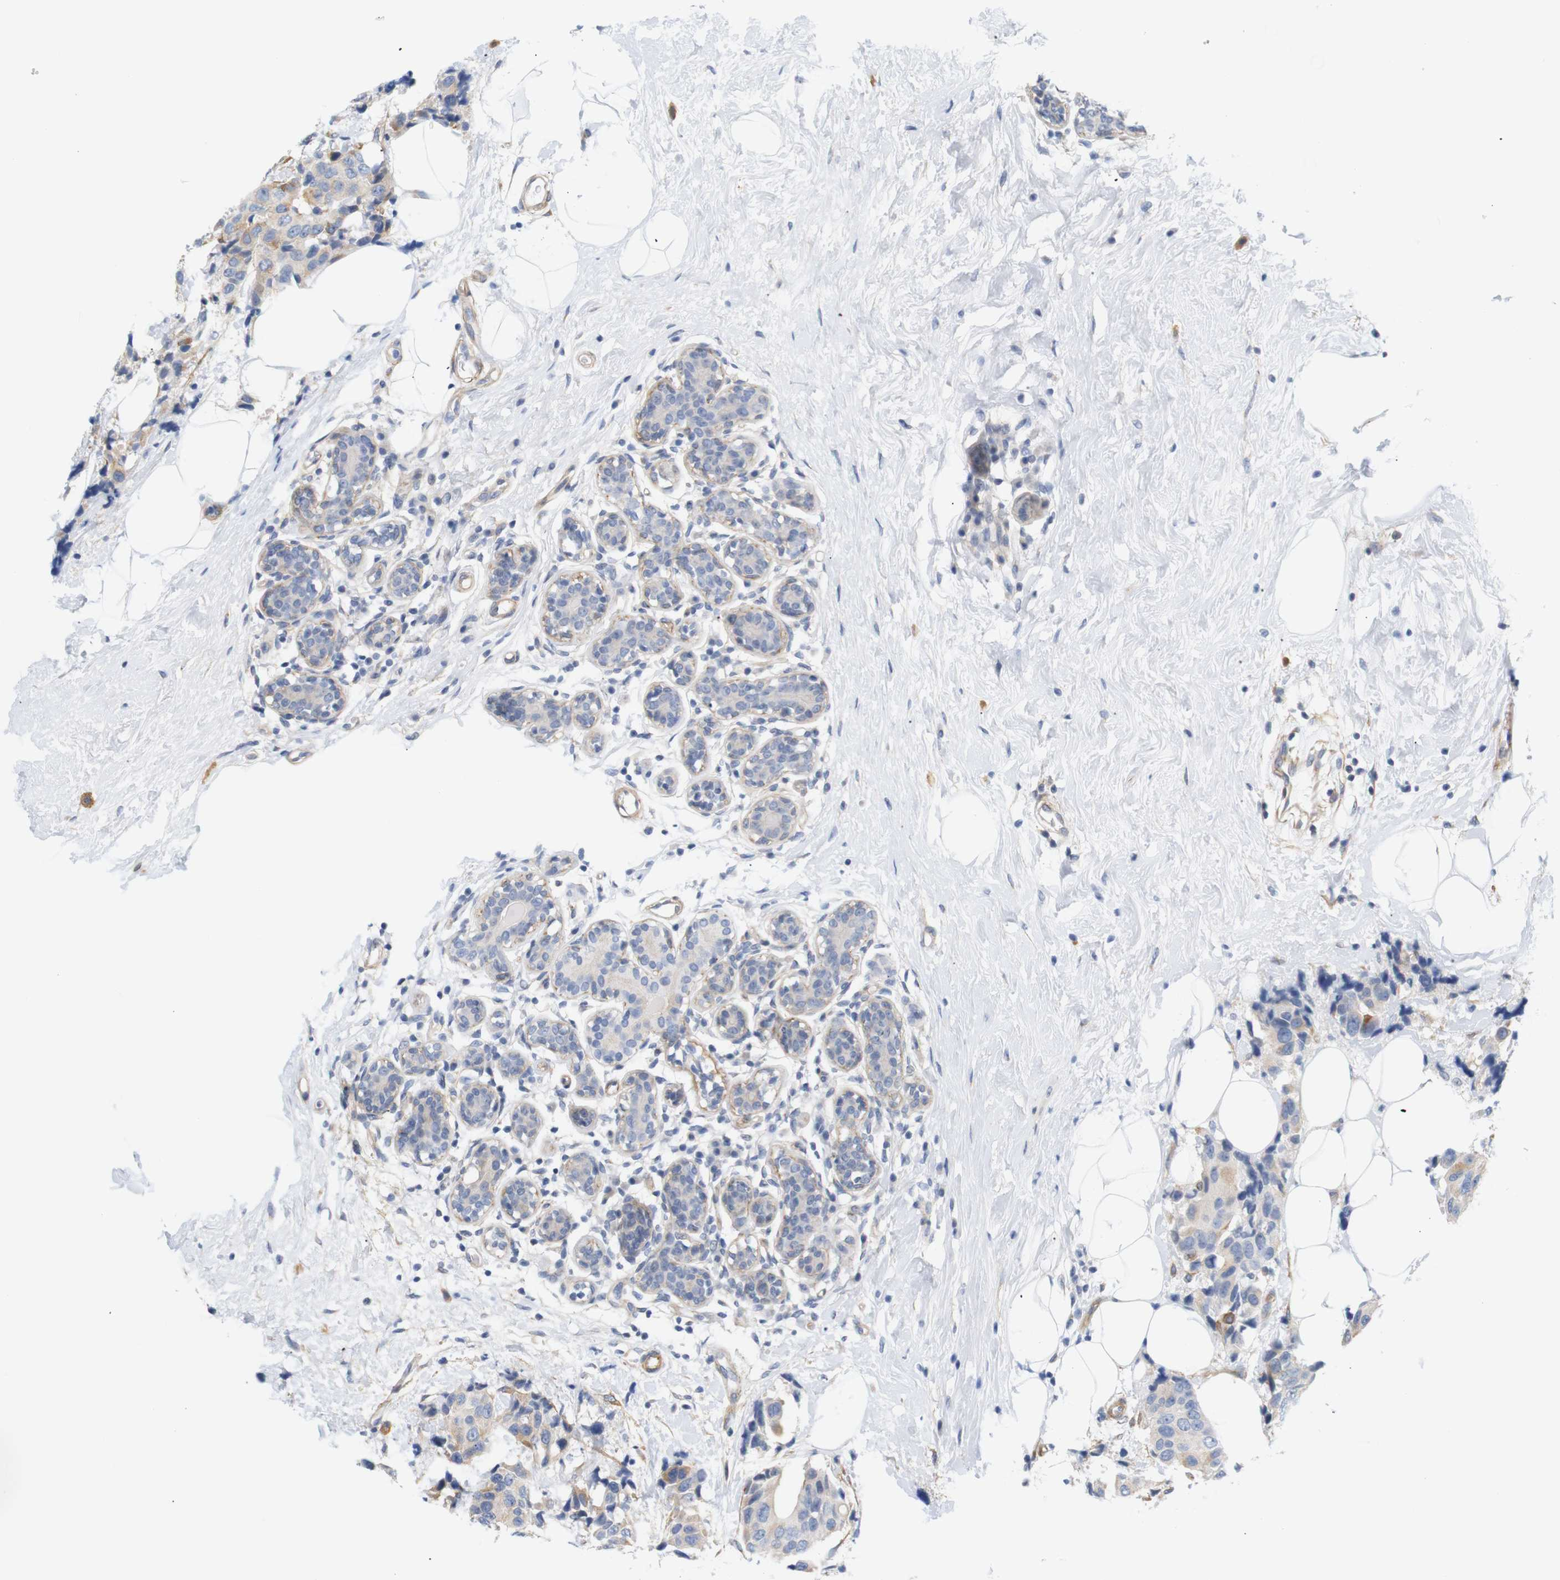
{"staining": {"intensity": "moderate", "quantity": "<25%", "location": "cytoplasmic/membranous"}, "tissue": "breast cancer", "cell_type": "Tumor cells", "image_type": "cancer", "snomed": [{"axis": "morphology", "description": "Normal tissue, NOS"}, {"axis": "morphology", "description": "Duct carcinoma"}, {"axis": "topography", "description": "Breast"}], "caption": "Immunohistochemical staining of human breast intraductal carcinoma reveals moderate cytoplasmic/membranous protein positivity in about <25% of tumor cells.", "gene": "STMN3", "patient": {"sex": "female", "age": 39}}